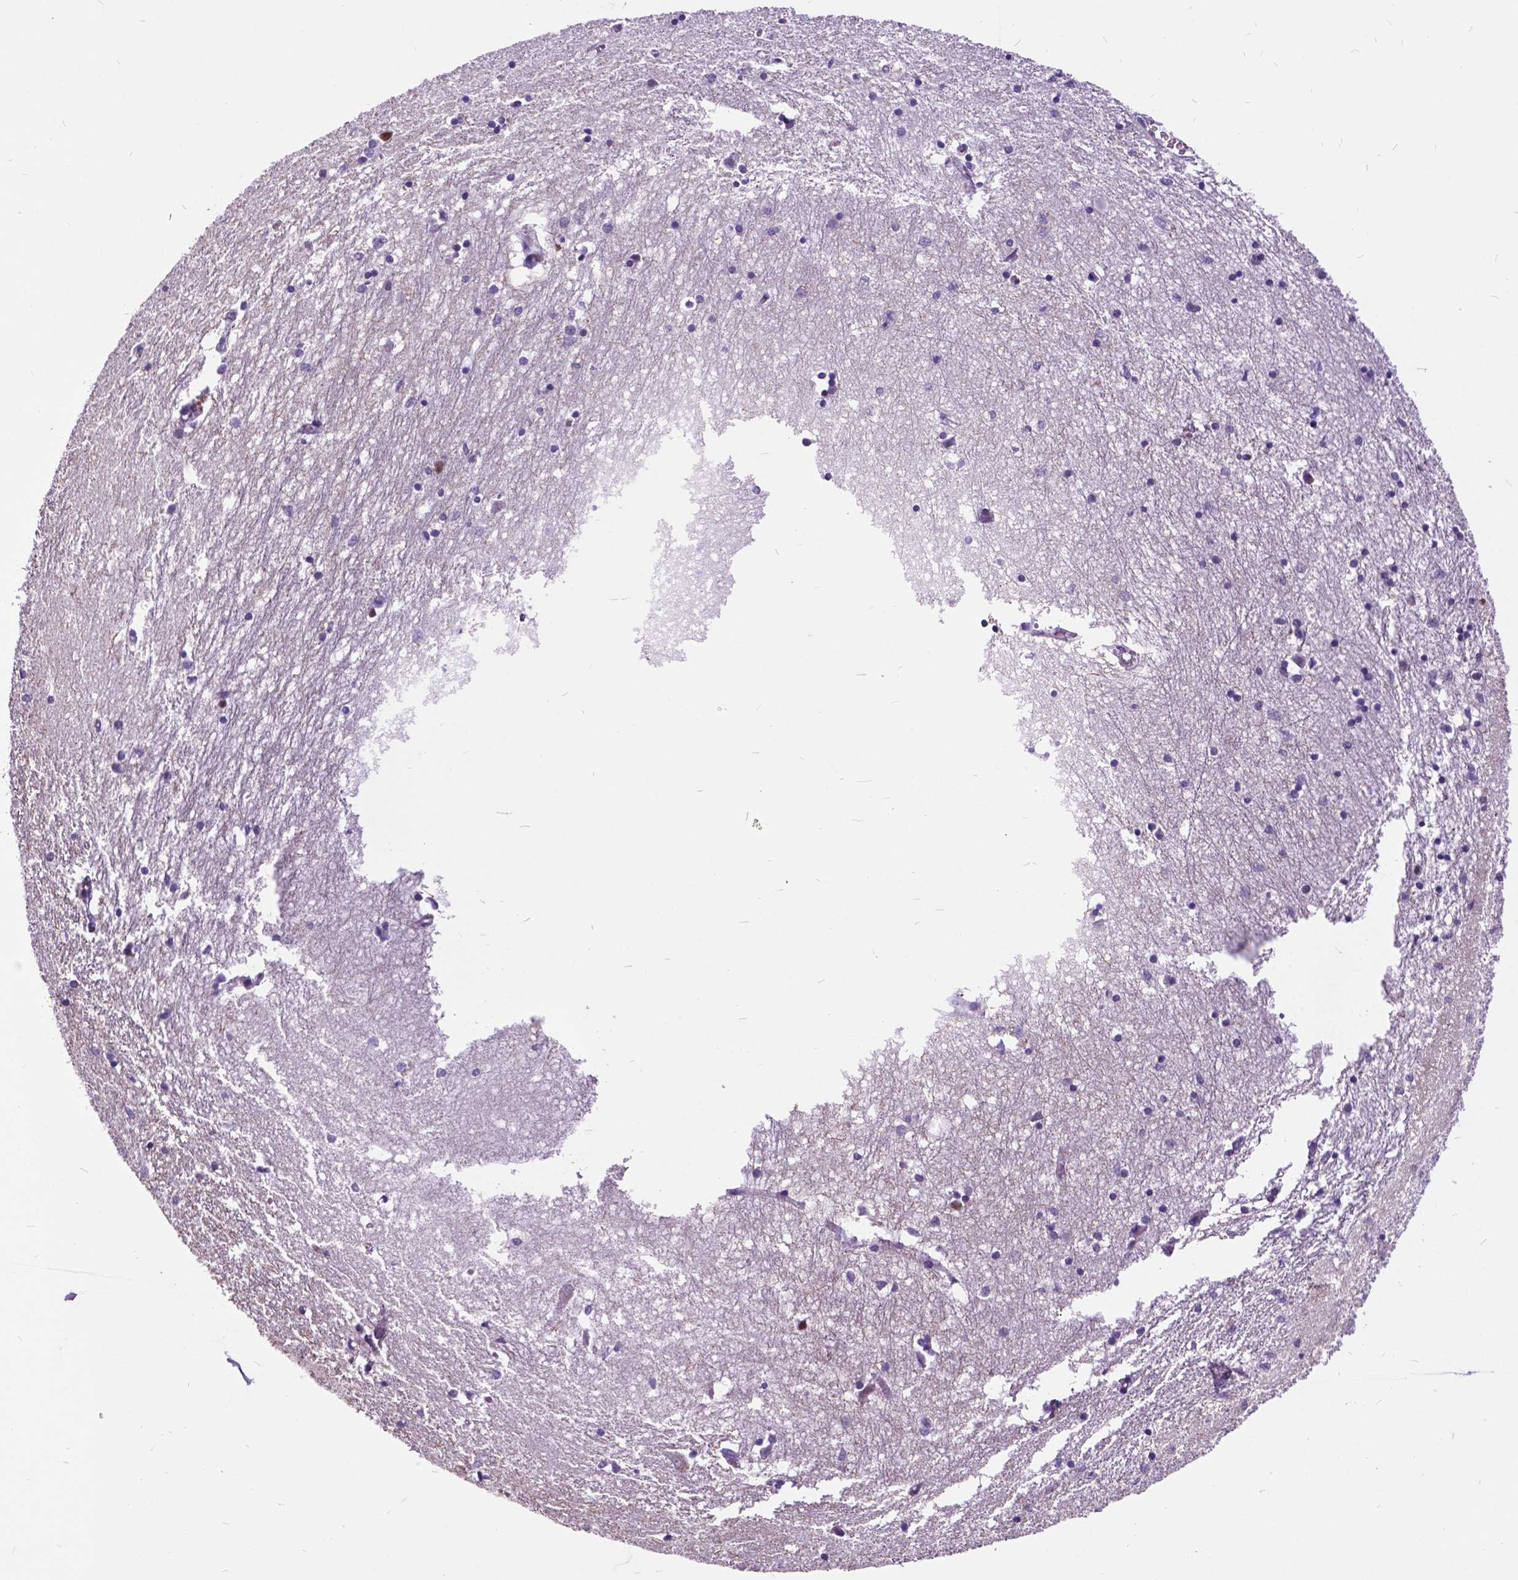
{"staining": {"intensity": "negative", "quantity": "none", "location": "none"}, "tissue": "hippocampus", "cell_type": "Glial cells", "image_type": "normal", "snomed": [{"axis": "morphology", "description": "Normal tissue, NOS"}, {"axis": "topography", "description": "Lateral ventricle wall"}, {"axis": "topography", "description": "Hippocampus"}], "caption": "Immunohistochemistry micrograph of normal hippocampus stained for a protein (brown), which reveals no staining in glial cells. (Brightfield microscopy of DAB immunohistochemistry at high magnification).", "gene": "DPF3", "patient": {"sex": "female", "age": 63}}